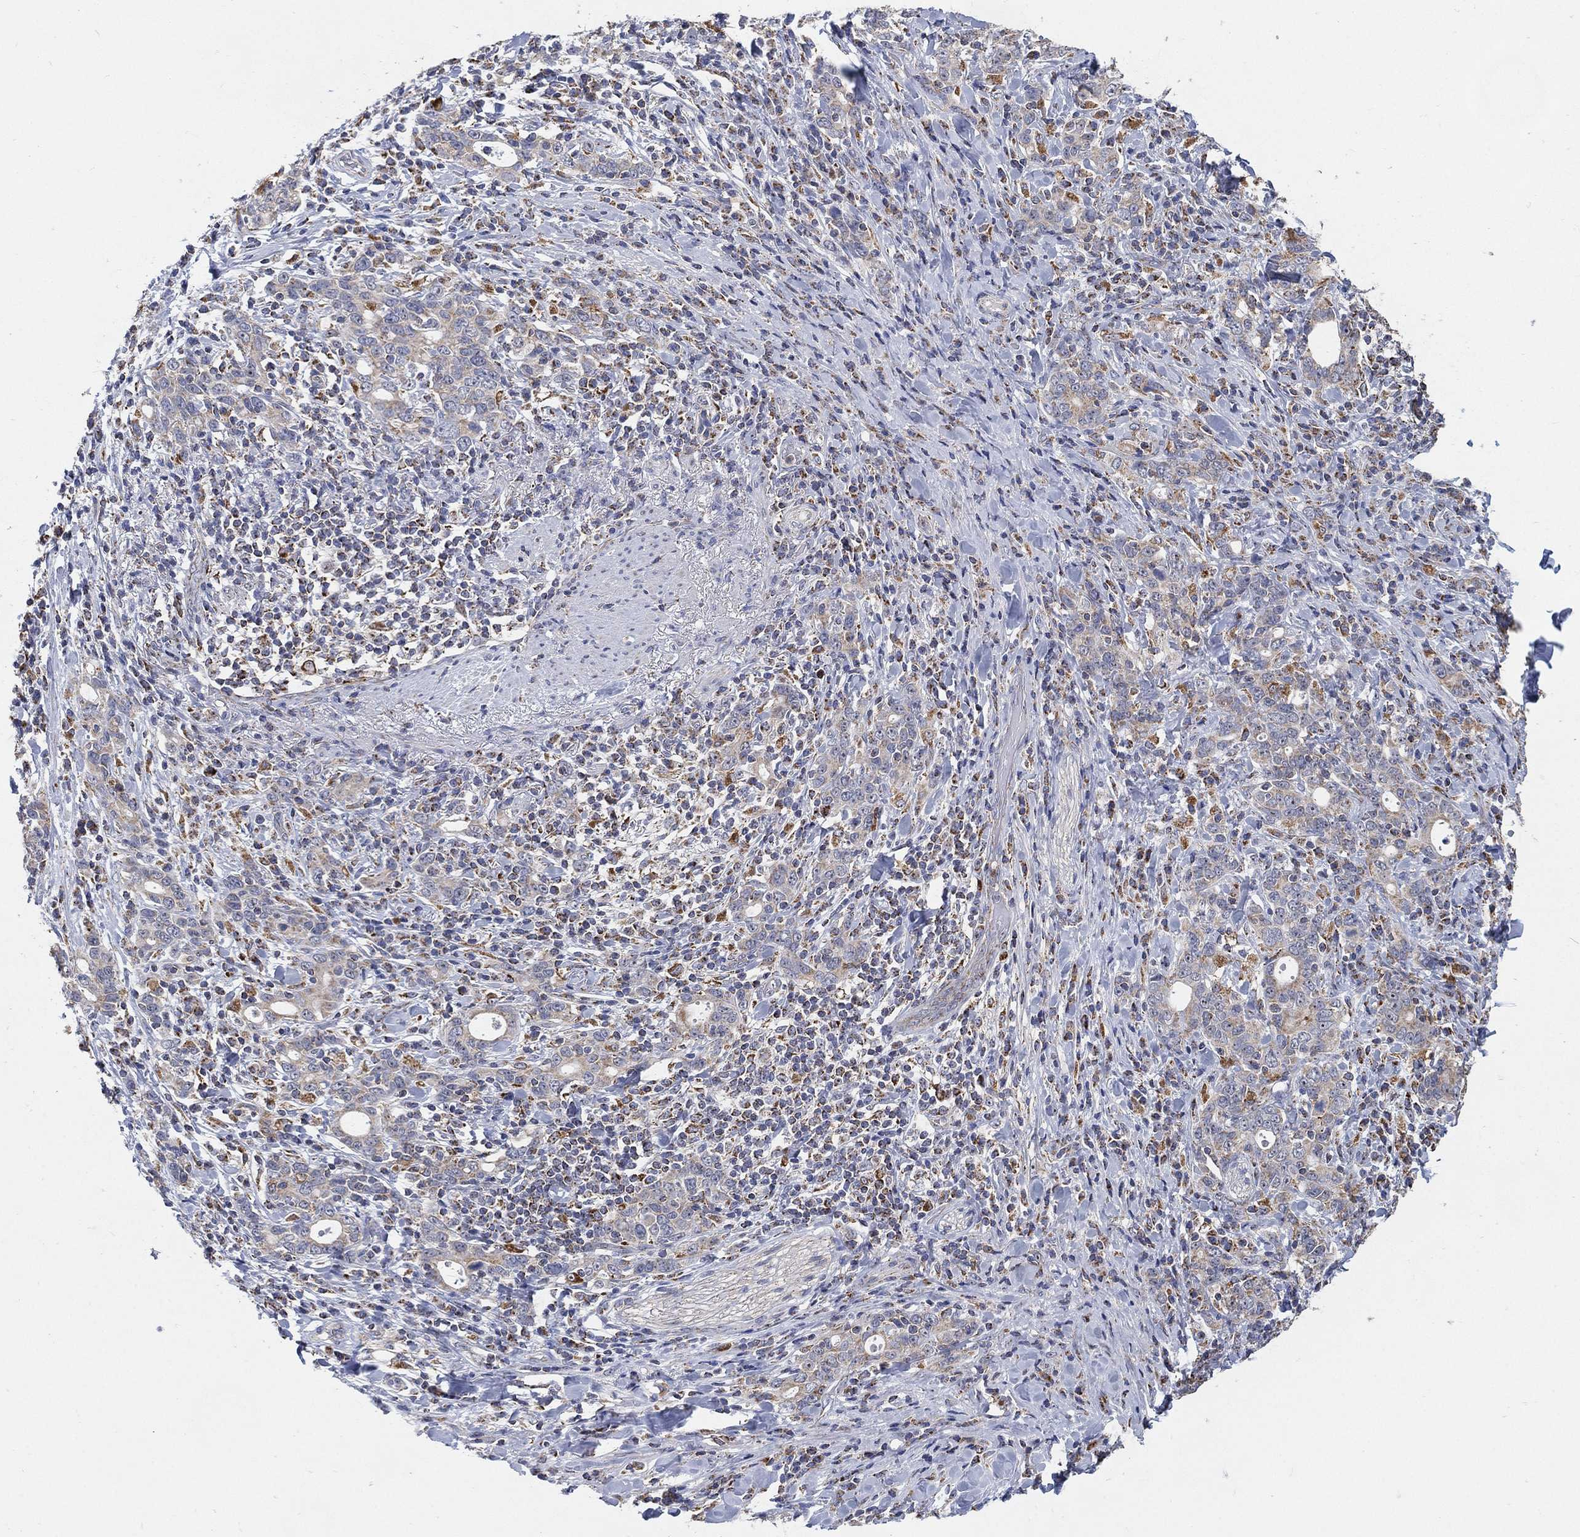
{"staining": {"intensity": "negative", "quantity": "none", "location": "none"}, "tissue": "stomach cancer", "cell_type": "Tumor cells", "image_type": "cancer", "snomed": [{"axis": "morphology", "description": "Adenocarcinoma, NOS"}, {"axis": "topography", "description": "Stomach"}], "caption": "DAB immunohistochemical staining of stomach cancer demonstrates no significant staining in tumor cells.", "gene": "GCAT", "patient": {"sex": "male", "age": 79}}